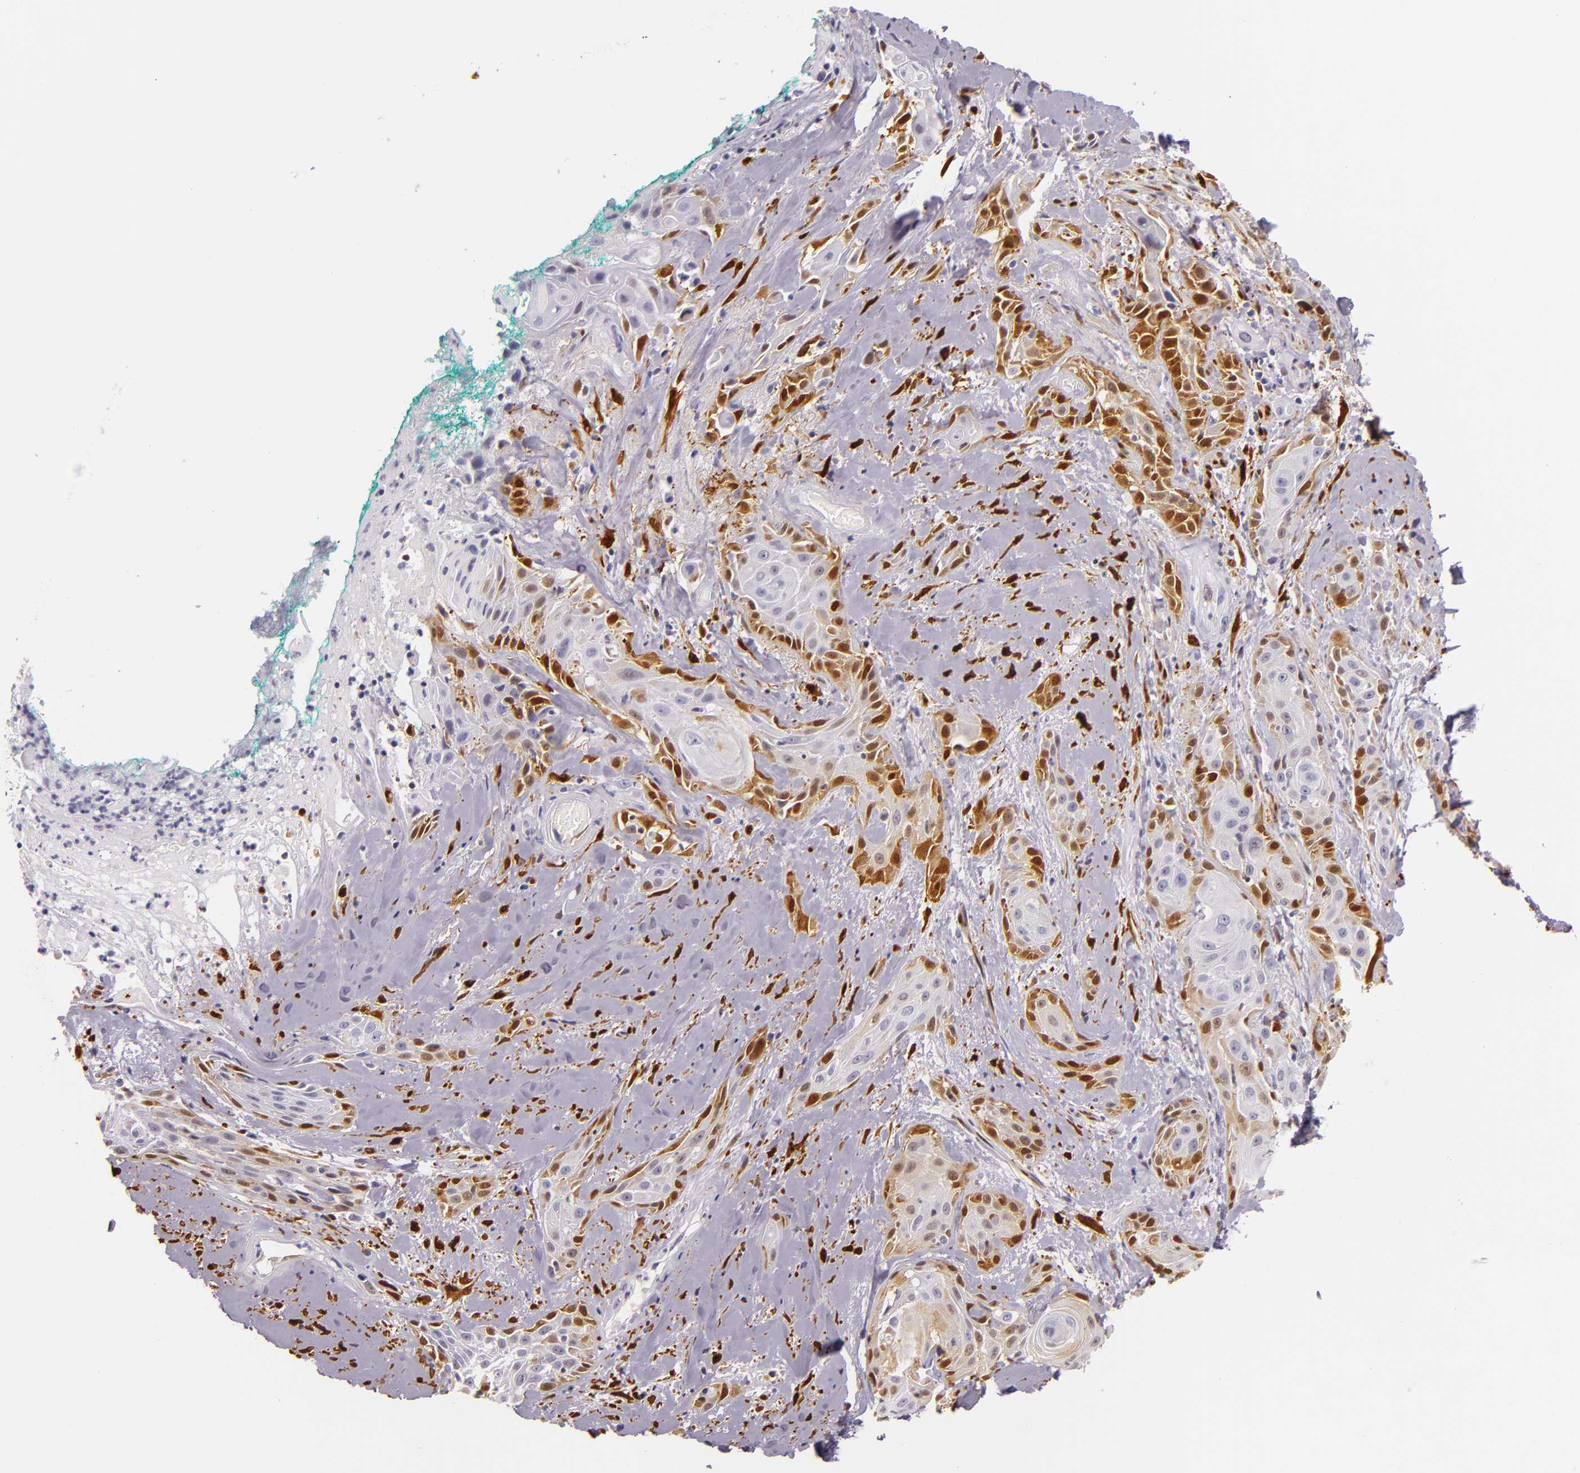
{"staining": {"intensity": "moderate", "quantity": "25%-75%", "location": "nuclear"}, "tissue": "skin cancer", "cell_type": "Tumor cells", "image_type": "cancer", "snomed": [{"axis": "morphology", "description": "Squamous cell carcinoma, NOS"}, {"axis": "topography", "description": "Skin"}, {"axis": "topography", "description": "Anal"}], "caption": "This photomicrograph displays IHC staining of skin cancer (squamous cell carcinoma), with medium moderate nuclear staining in approximately 25%-75% of tumor cells.", "gene": "MT1A", "patient": {"sex": "male", "age": 64}}